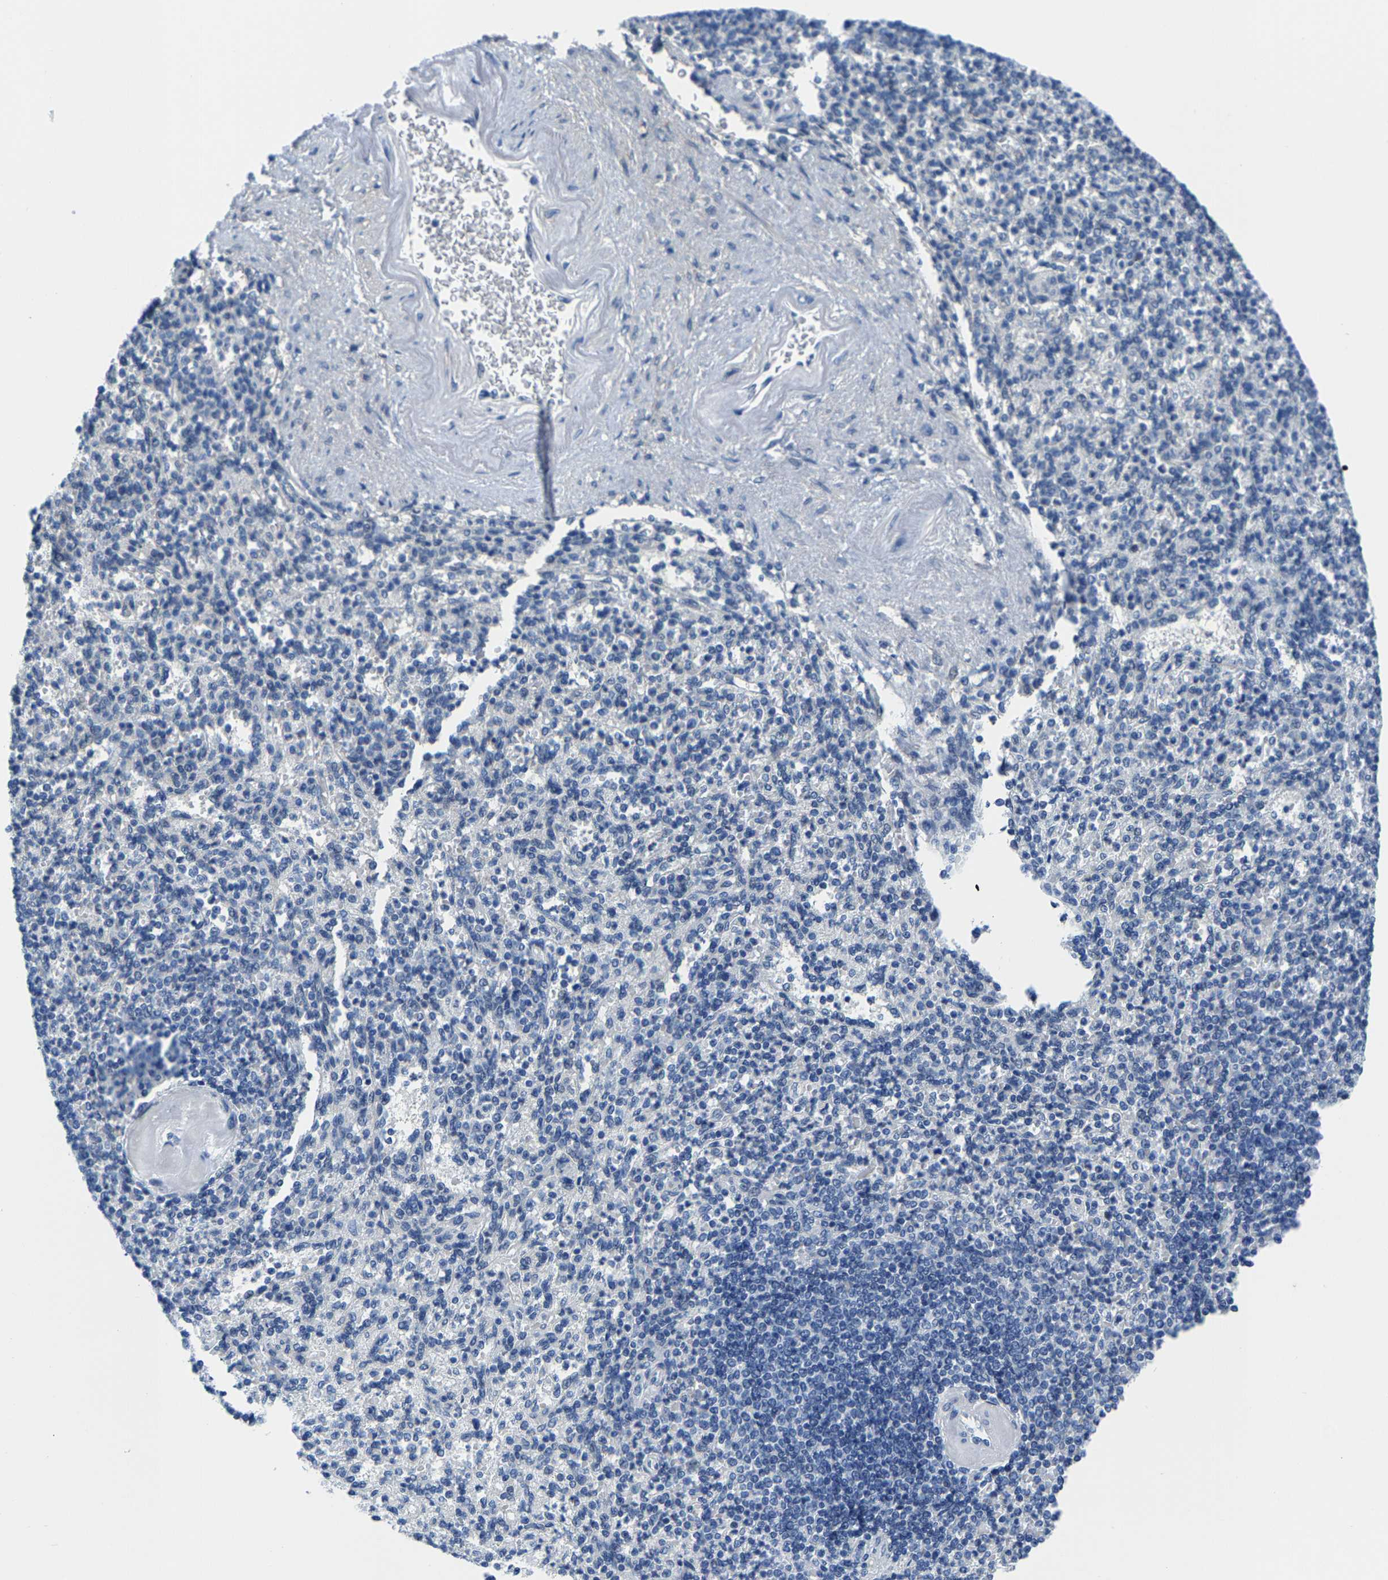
{"staining": {"intensity": "negative", "quantity": "none", "location": "none"}, "tissue": "spleen", "cell_type": "Cells in red pulp", "image_type": "normal", "snomed": [{"axis": "morphology", "description": "Normal tissue, NOS"}, {"axis": "topography", "description": "Spleen"}], "caption": "Immunohistochemistry micrograph of benign spleen stained for a protein (brown), which shows no expression in cells in red pulp.", "gene": "SSH3", "patient": {"sex": "female", "age": 74}}